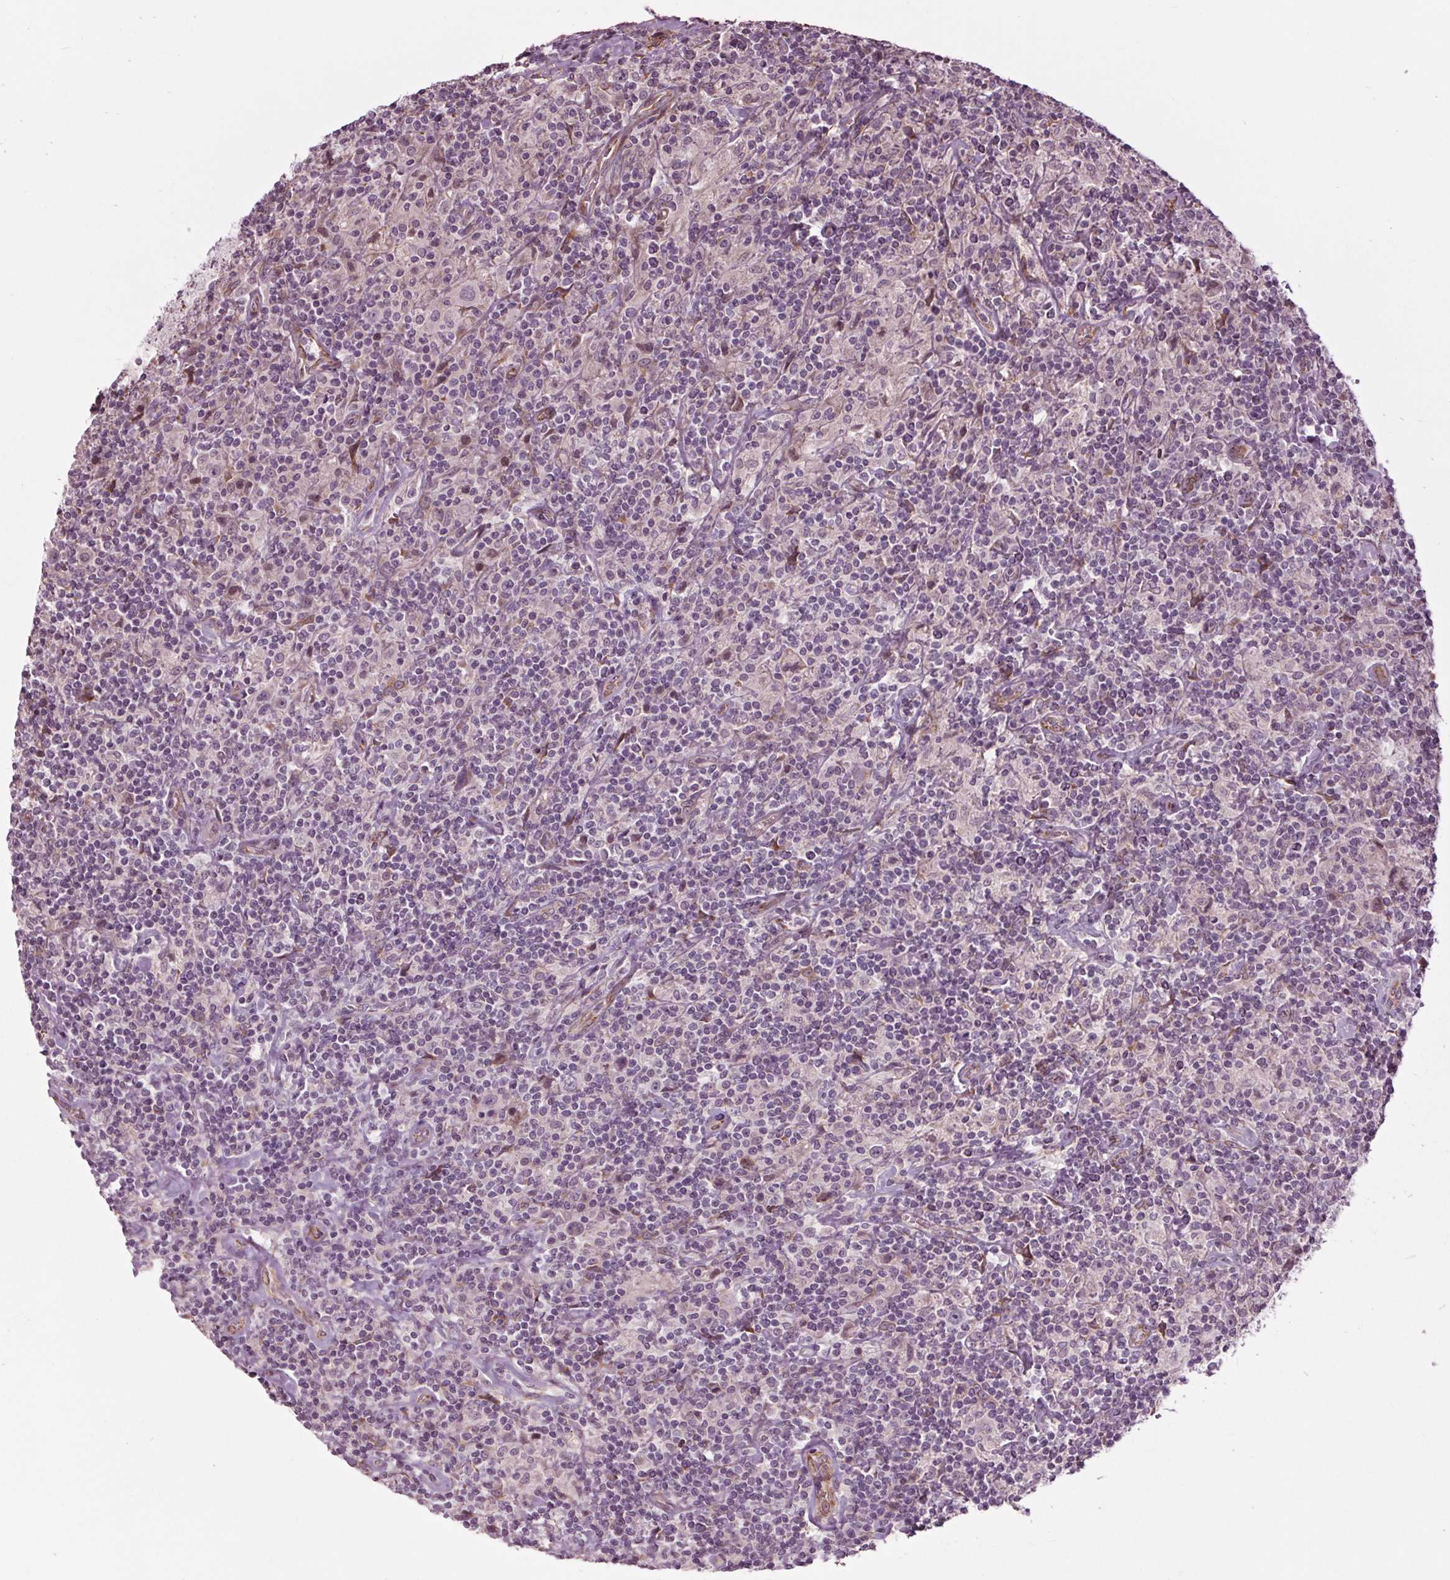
{"staining": {"intensity": "negative", "quantity": "none", "location": "none"}, "tissue": "lymphoma", "cell_type": "Tumor cells", "image_type": "cancer", "snomed": [{"axis": "morphology", "description": "Hodgkin's disease, NOS"}, {"axis": "topography", "description": "Lymph node"}], "caption": "An immunohistochemistry photomicrograph of Hodgkin's disease is shown. There is no staining in tumor cells of Hodgkin's disease. The staining was performed using DAB (3,3'-diaminobenzidine) to visualize the protein expression in brown, while the nuclei were stained in blue with hematoxylin (Magnification: 20x).", "gene": "HAUS5", "patient": {"sex": "male", "age": 70}}